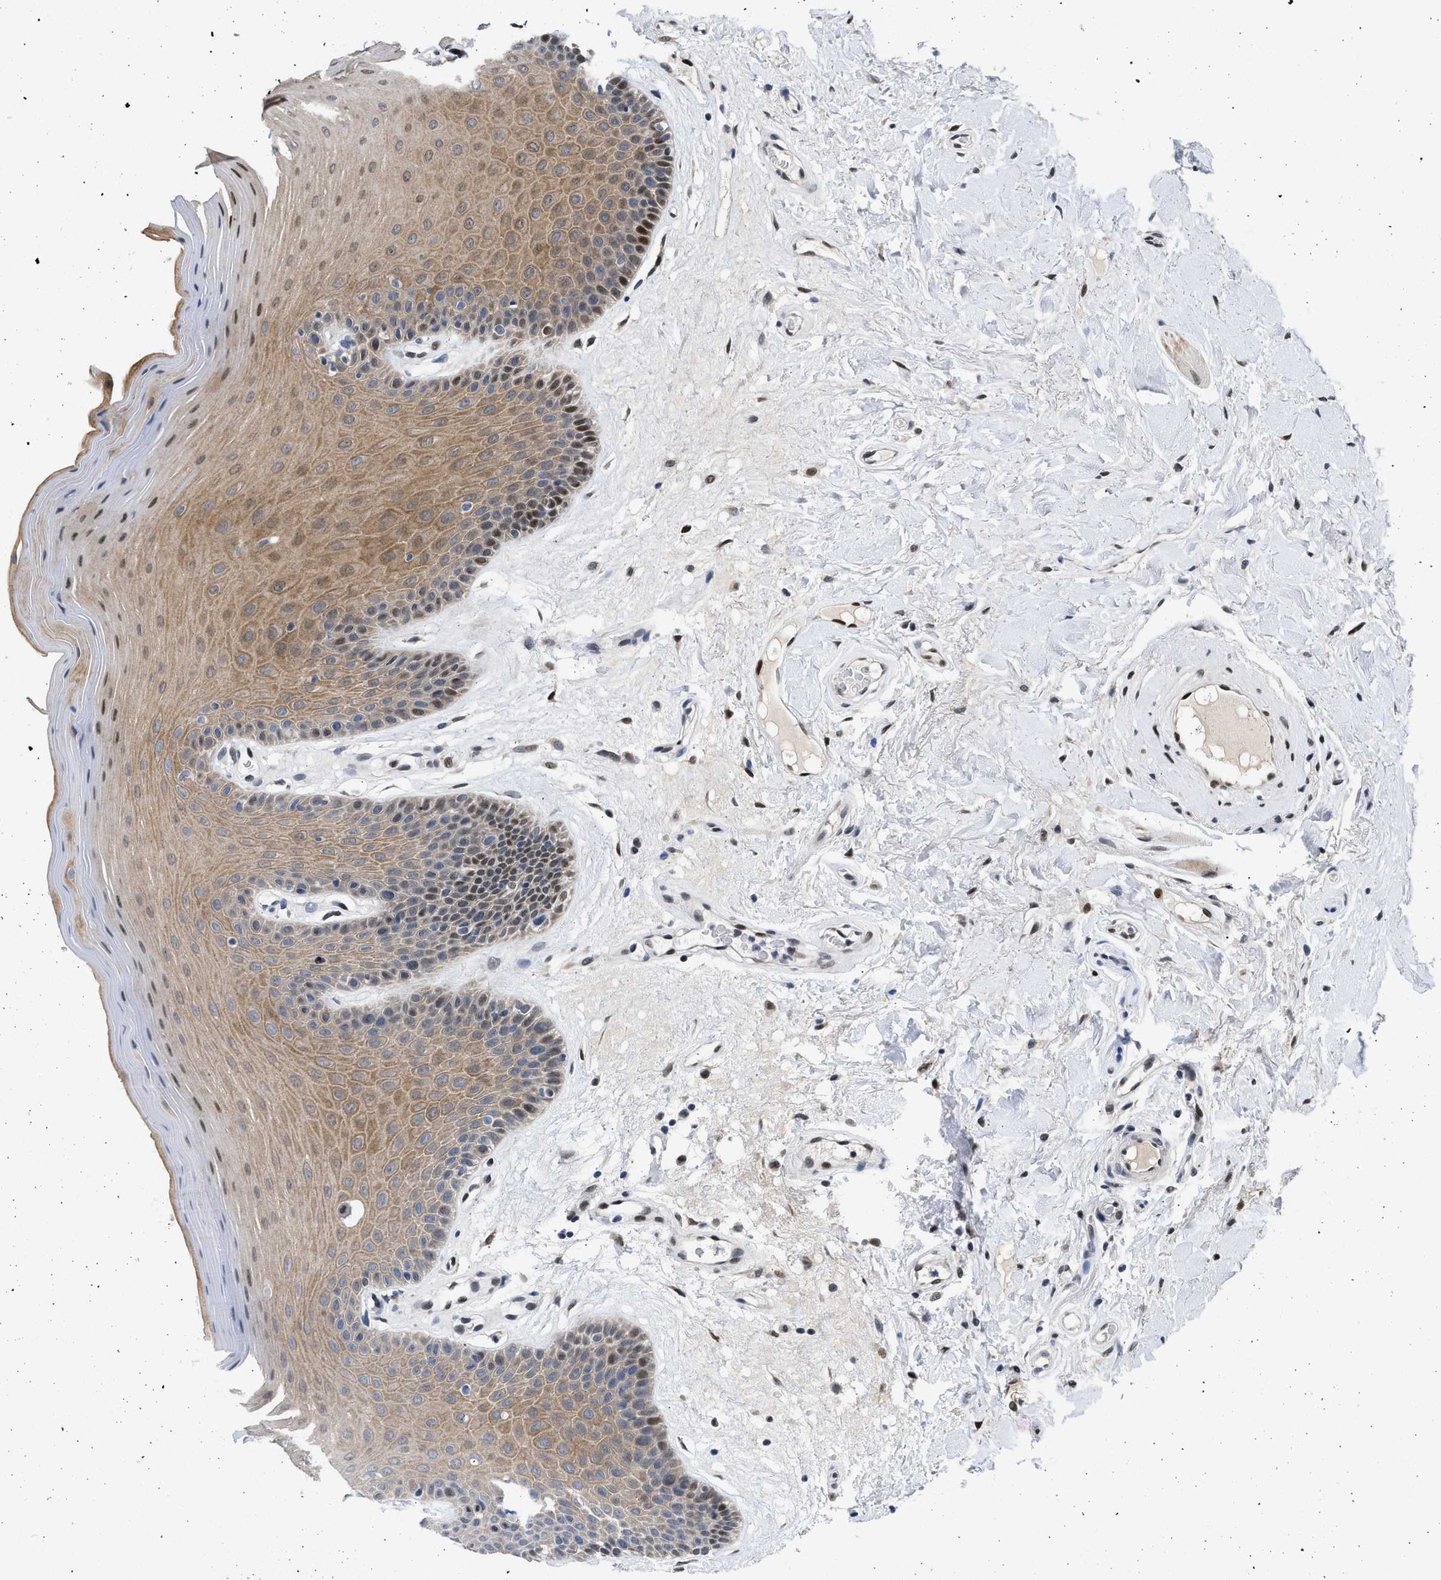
{"staining": {"intensity": "moderate", "quantity": ">75%", "location": "cytoplasmic/membranous,nuclear"}, "tissue": "oral mucosa", "cell_type": "Squamous epithelial cells", "image_type": "normal", "snomed": [{"axis": "morphology", "description": "Normal tissue, NOS"}, {"axis": "morphology", "description": "Squamous cell carcinoma, NOS"}, {"axis": "topography", "description": "Skeletal muscle"}, {"axis": "topography", "description": "Adipose tissue"}, {"axis": "topography", "description": "Vascular tissue"}, {"axis": "topography", "description": "Oral tissue"}, {"axis": "topography", "description": "Peripheral nerve tissue"}, {"axis": "topography", "description": "Head-Neck"}], "caption": "This is an image of IHC staining of benign oral mucosa, which shows moderate staining in the cytoplasmic/membranous,nuclear of squamous epithelial cells.", "gene": "HMGN3", "patient": {"sex": "male", "age": 71}}